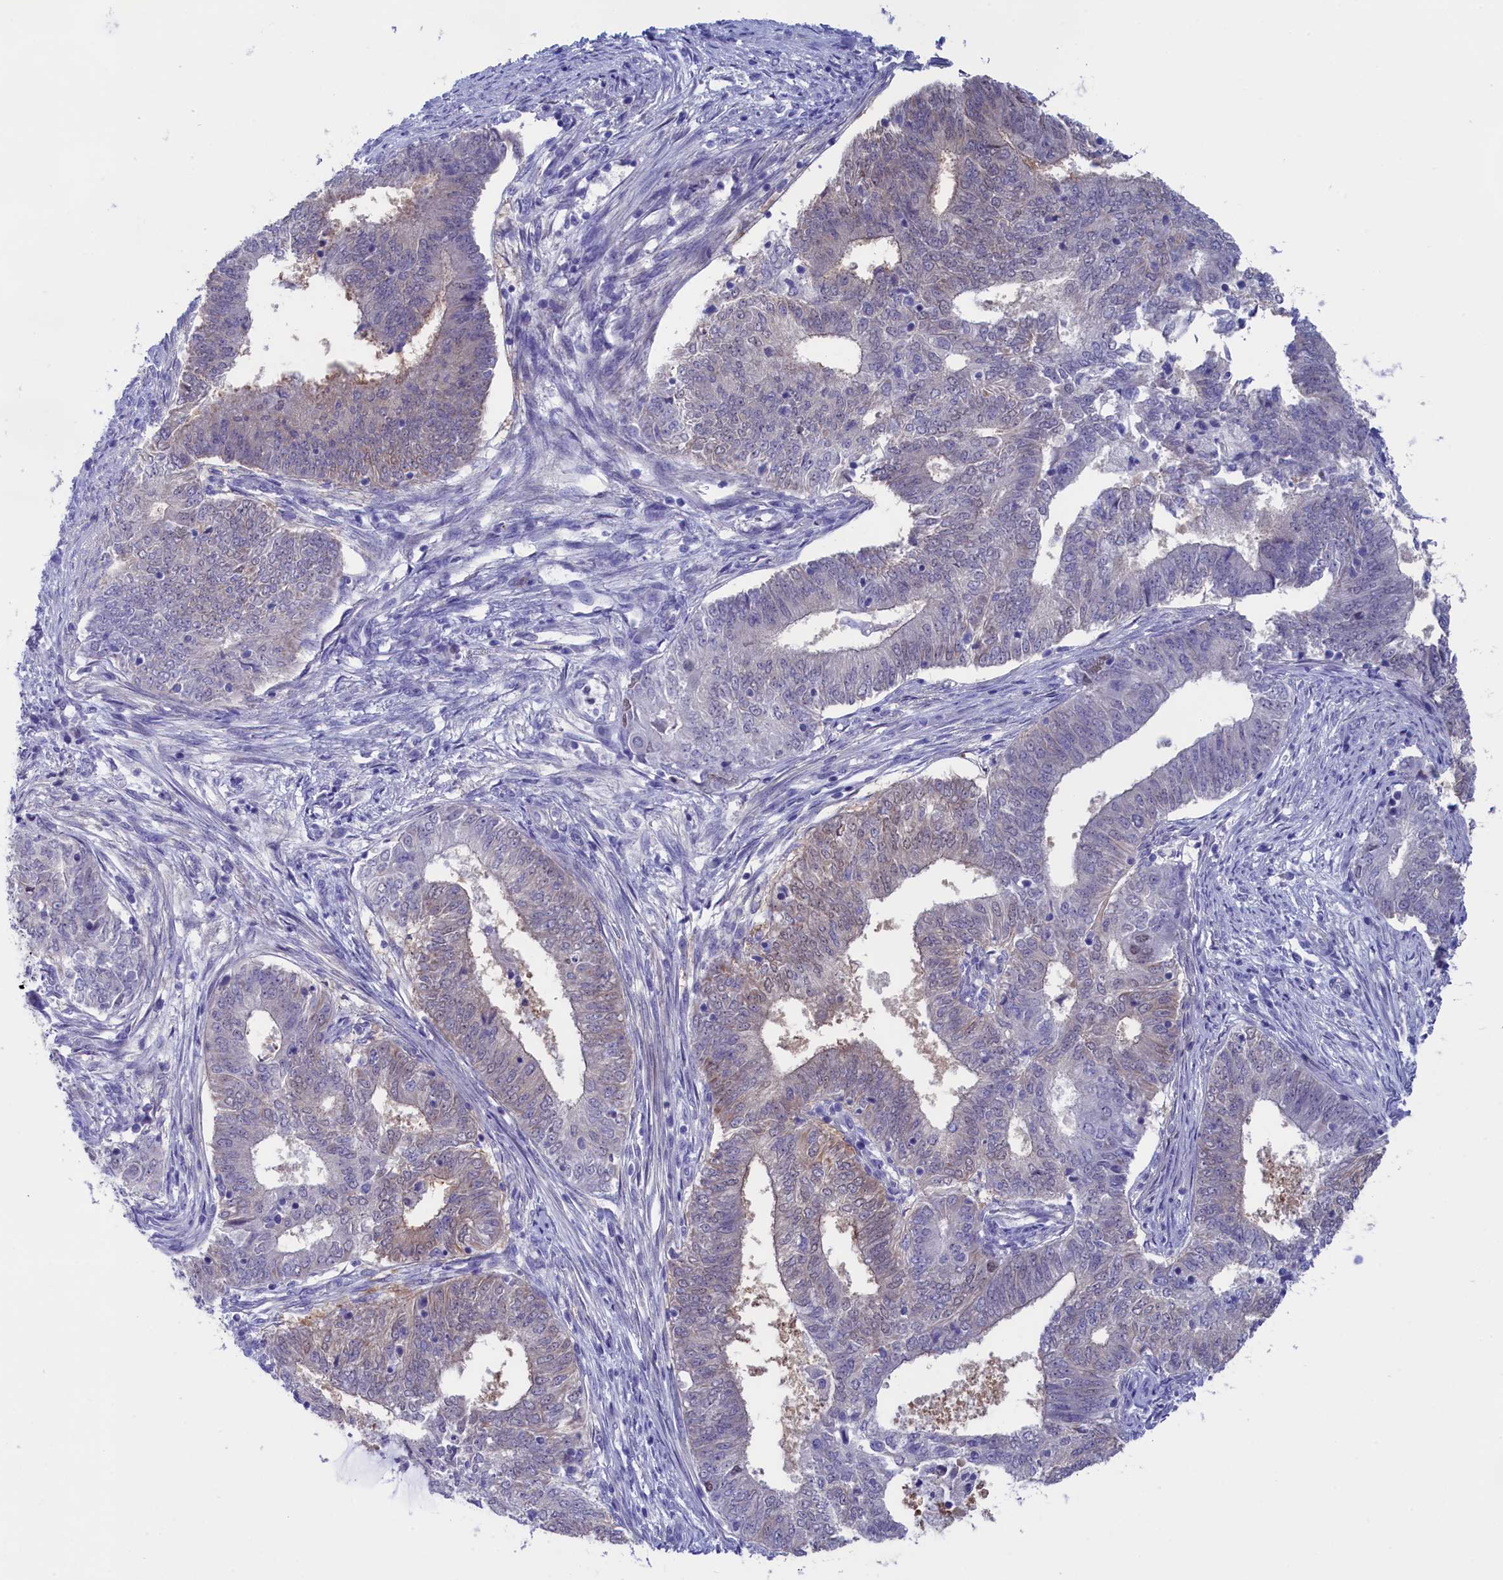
{"staining": {"intensity": "negative", "quantity": "none", "location": "none"}, "tissue": "endometrial cancer", "cell_type": "Tumor cells", "image_type": "cancer", "snomed": [{"axis": "morphology", "description": "Adenocarcinoma, NOS"}, {"axis": "topography", "description": "Endometrium"}], "caption": "Protein analysis of endometrial cancer (adenocarcinoma) demonstrates no significant positivity in tumor cells. (Stains: DAB immunohistochemistry (IHC) with hematoxylin counter stain, Microscopy: brightfield microscopy at high magnification).", "gene": "VPS35L", "patient": {"sex": "female", "age": 62}}